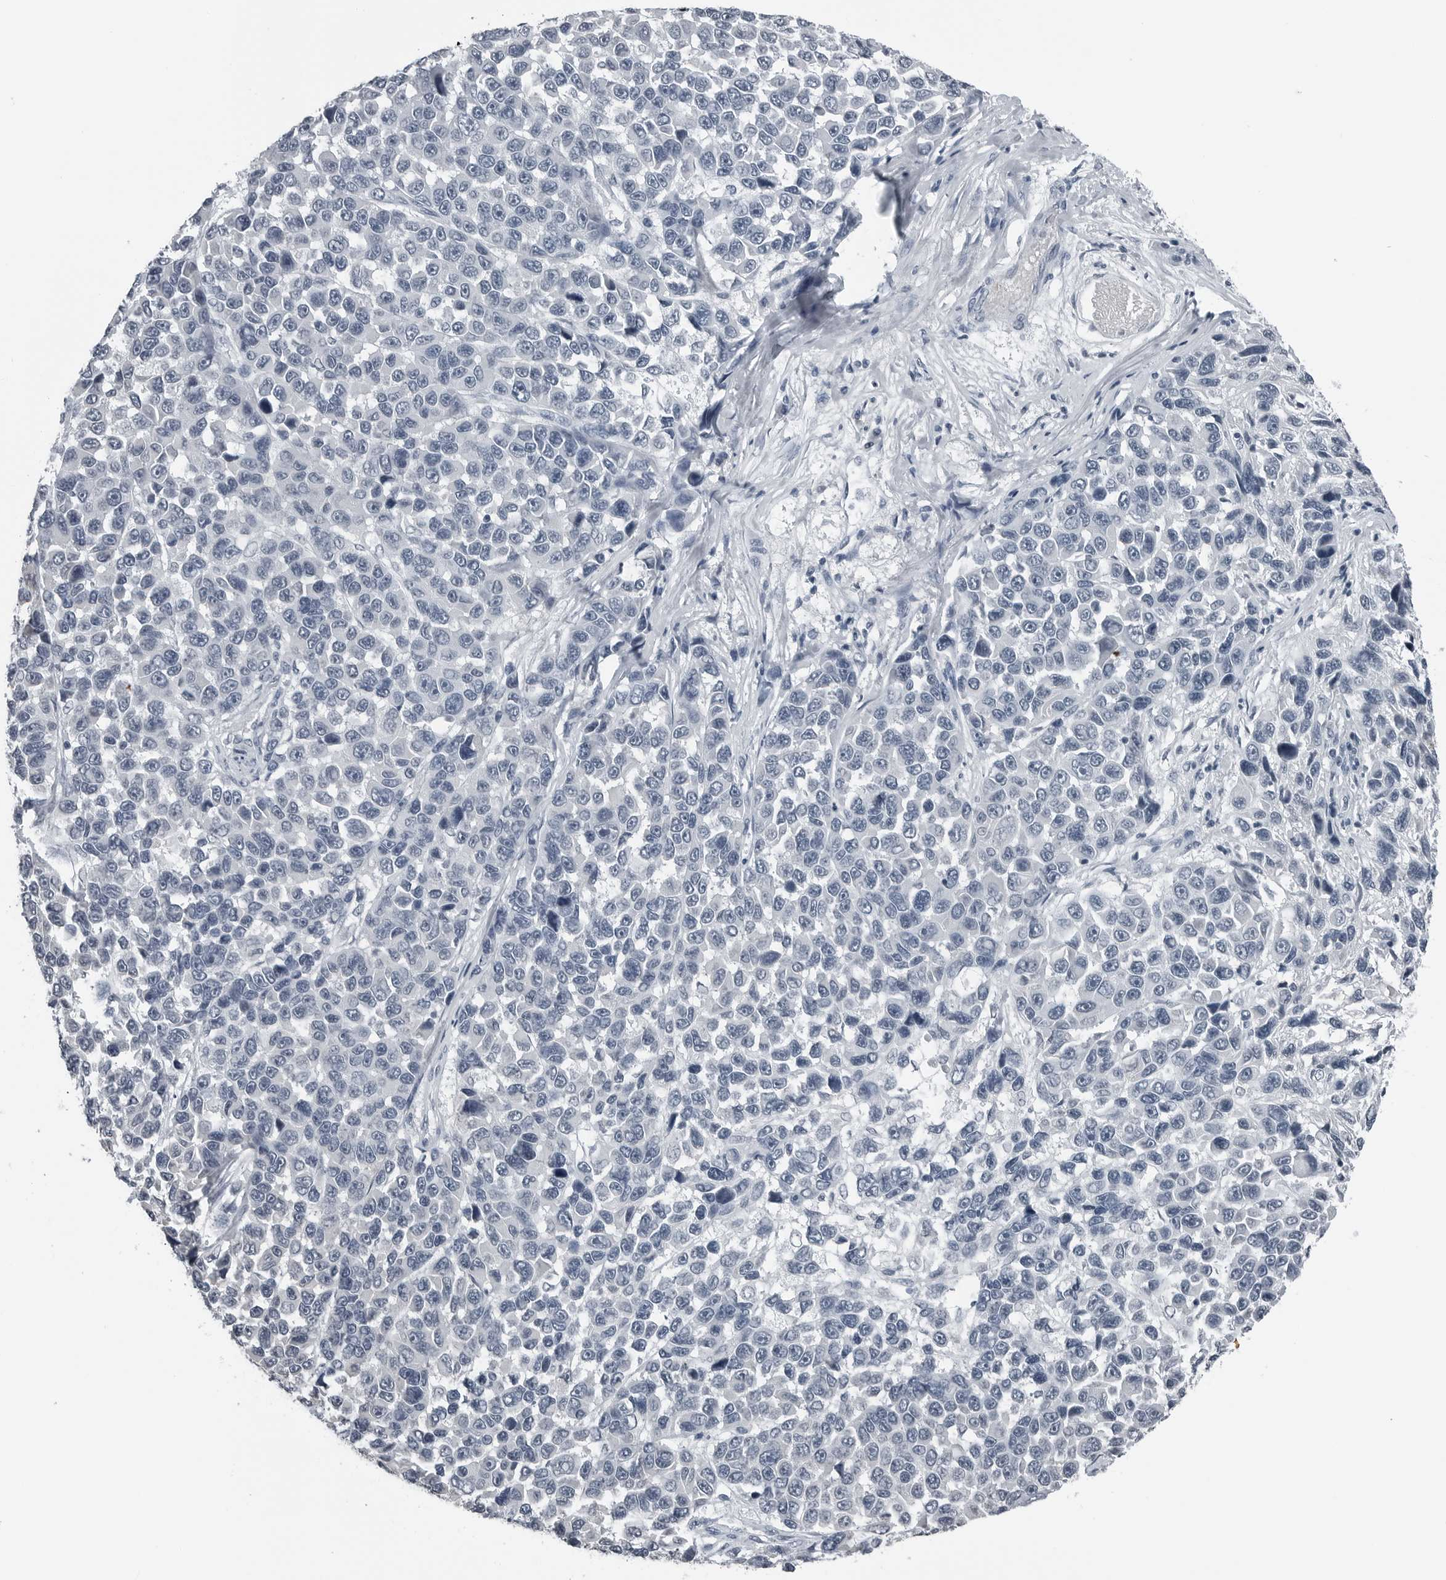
{"staining": {"intensity": "negative", "quantity": "none", "location": "none"}, "tissue": "melanoma", "cell_type": "Tumor cells", "image_type": "cancer", "snomed": [{"axis": "morphology", "description": "Malignant melanoma, NOS"}, {"axis": "topography", "description": "Skin"}], "caption": "The immunohistochemistry (IHC) image has no significant staining in tumor cells of malignant melanoma tissue. (Brightfield microscopy of DAB IHC at high magnification).", "gene": "SPINK1", "patient": {"sex": "male", "age": 53}}